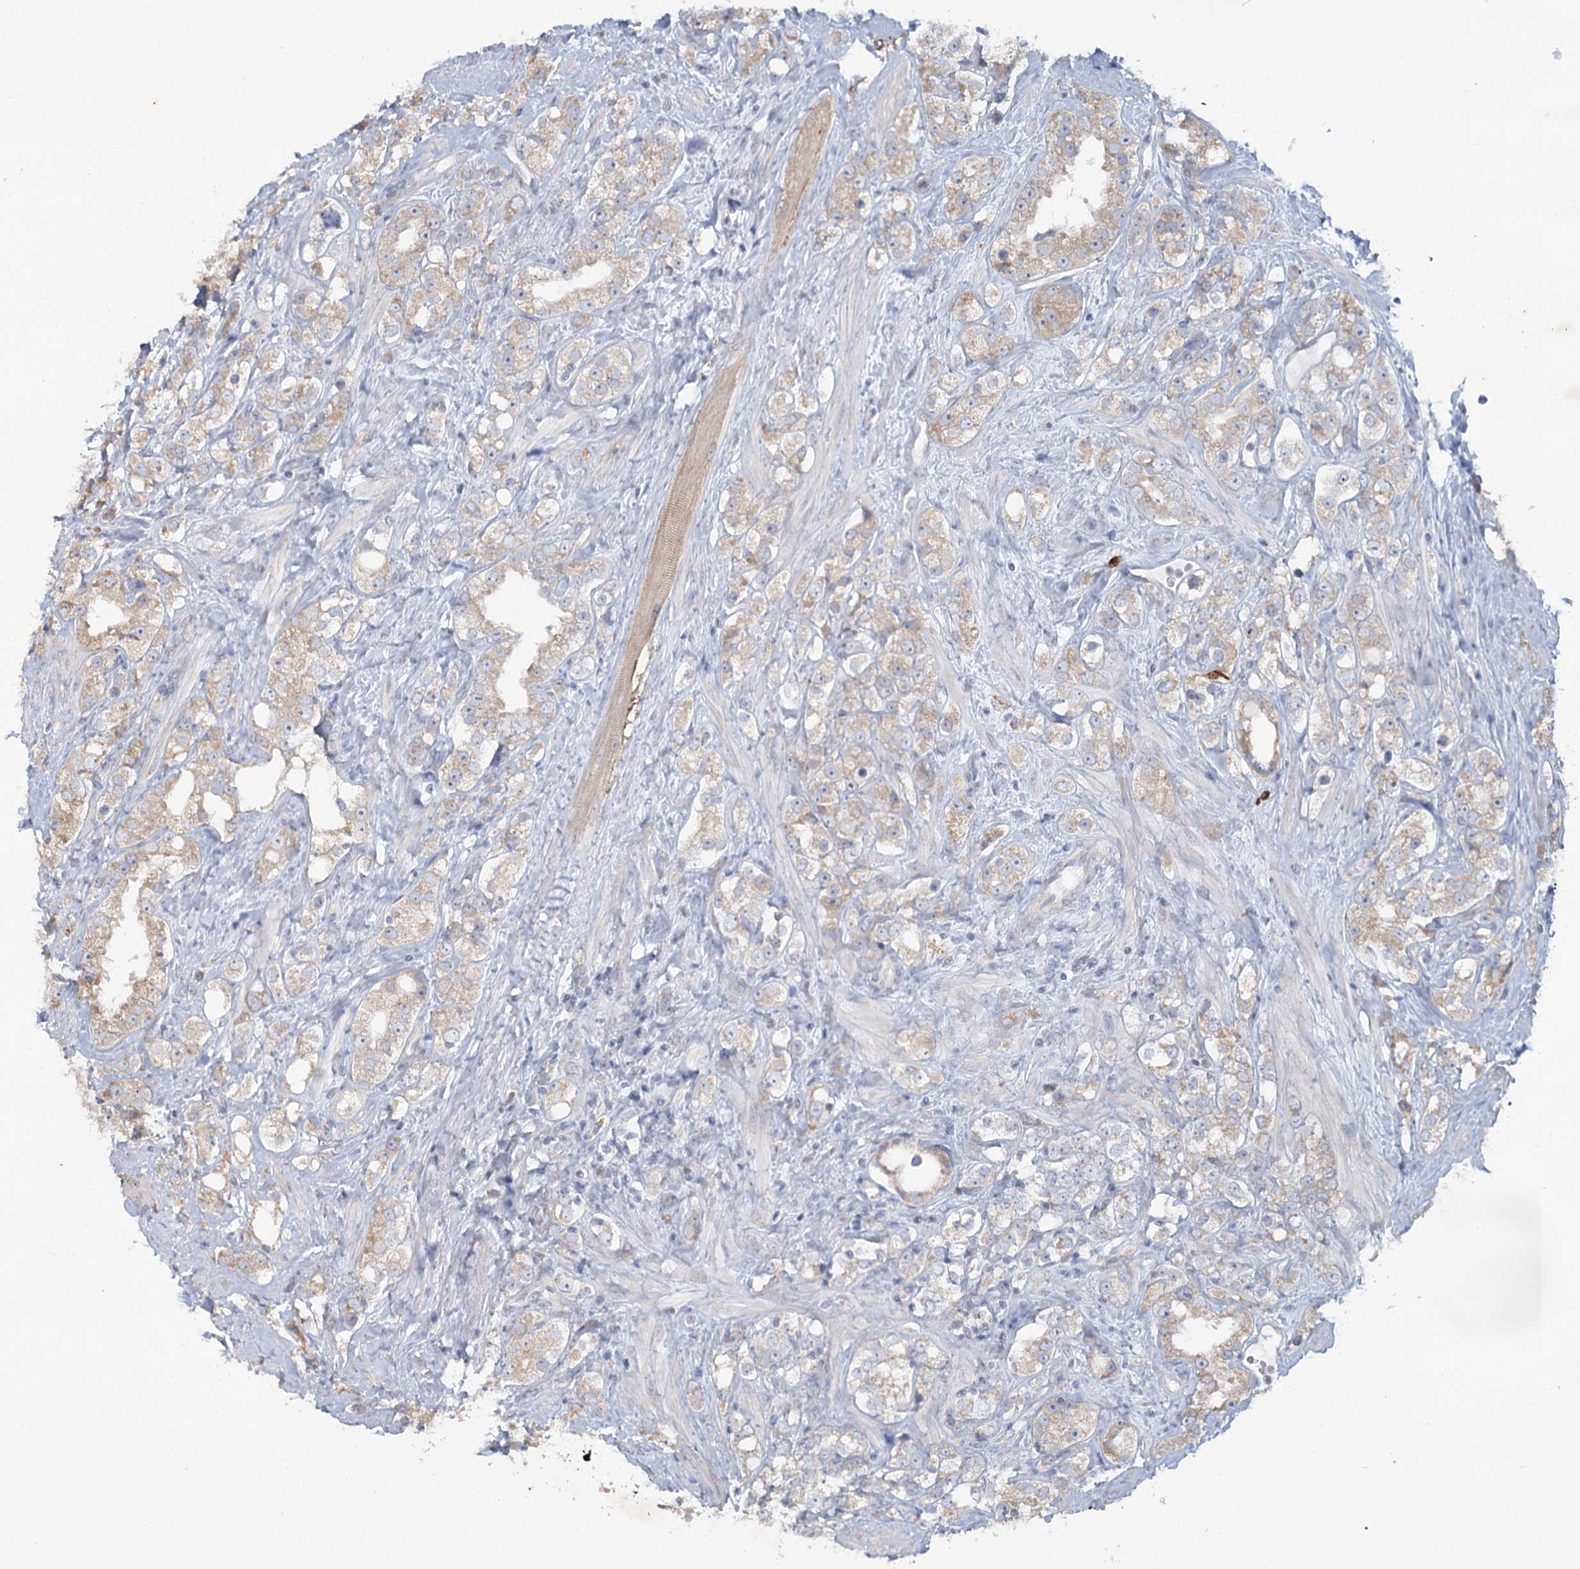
{"staining": {"intensity": "weak", "quantity": "25%-75%", "location": "cytoplasmic/membranous"}, "tissue": "prostate cancer", "cell_type": "Tumor cells", "image_type": "cancer", "snomed": [{"axis": "morphology", "description": "Adenocarcinoma, NOS"}, {"axis": "topography", "description": "Prostate"}], "caption": "A low amount of weak cytoplasmic/membranous positivity is identified in approximately 25%-75% of tumor cells in prostate adenocarcinoma tissue.", "gene": "PLA2G12A", "patient": {"sex": "male", "age": 79}}